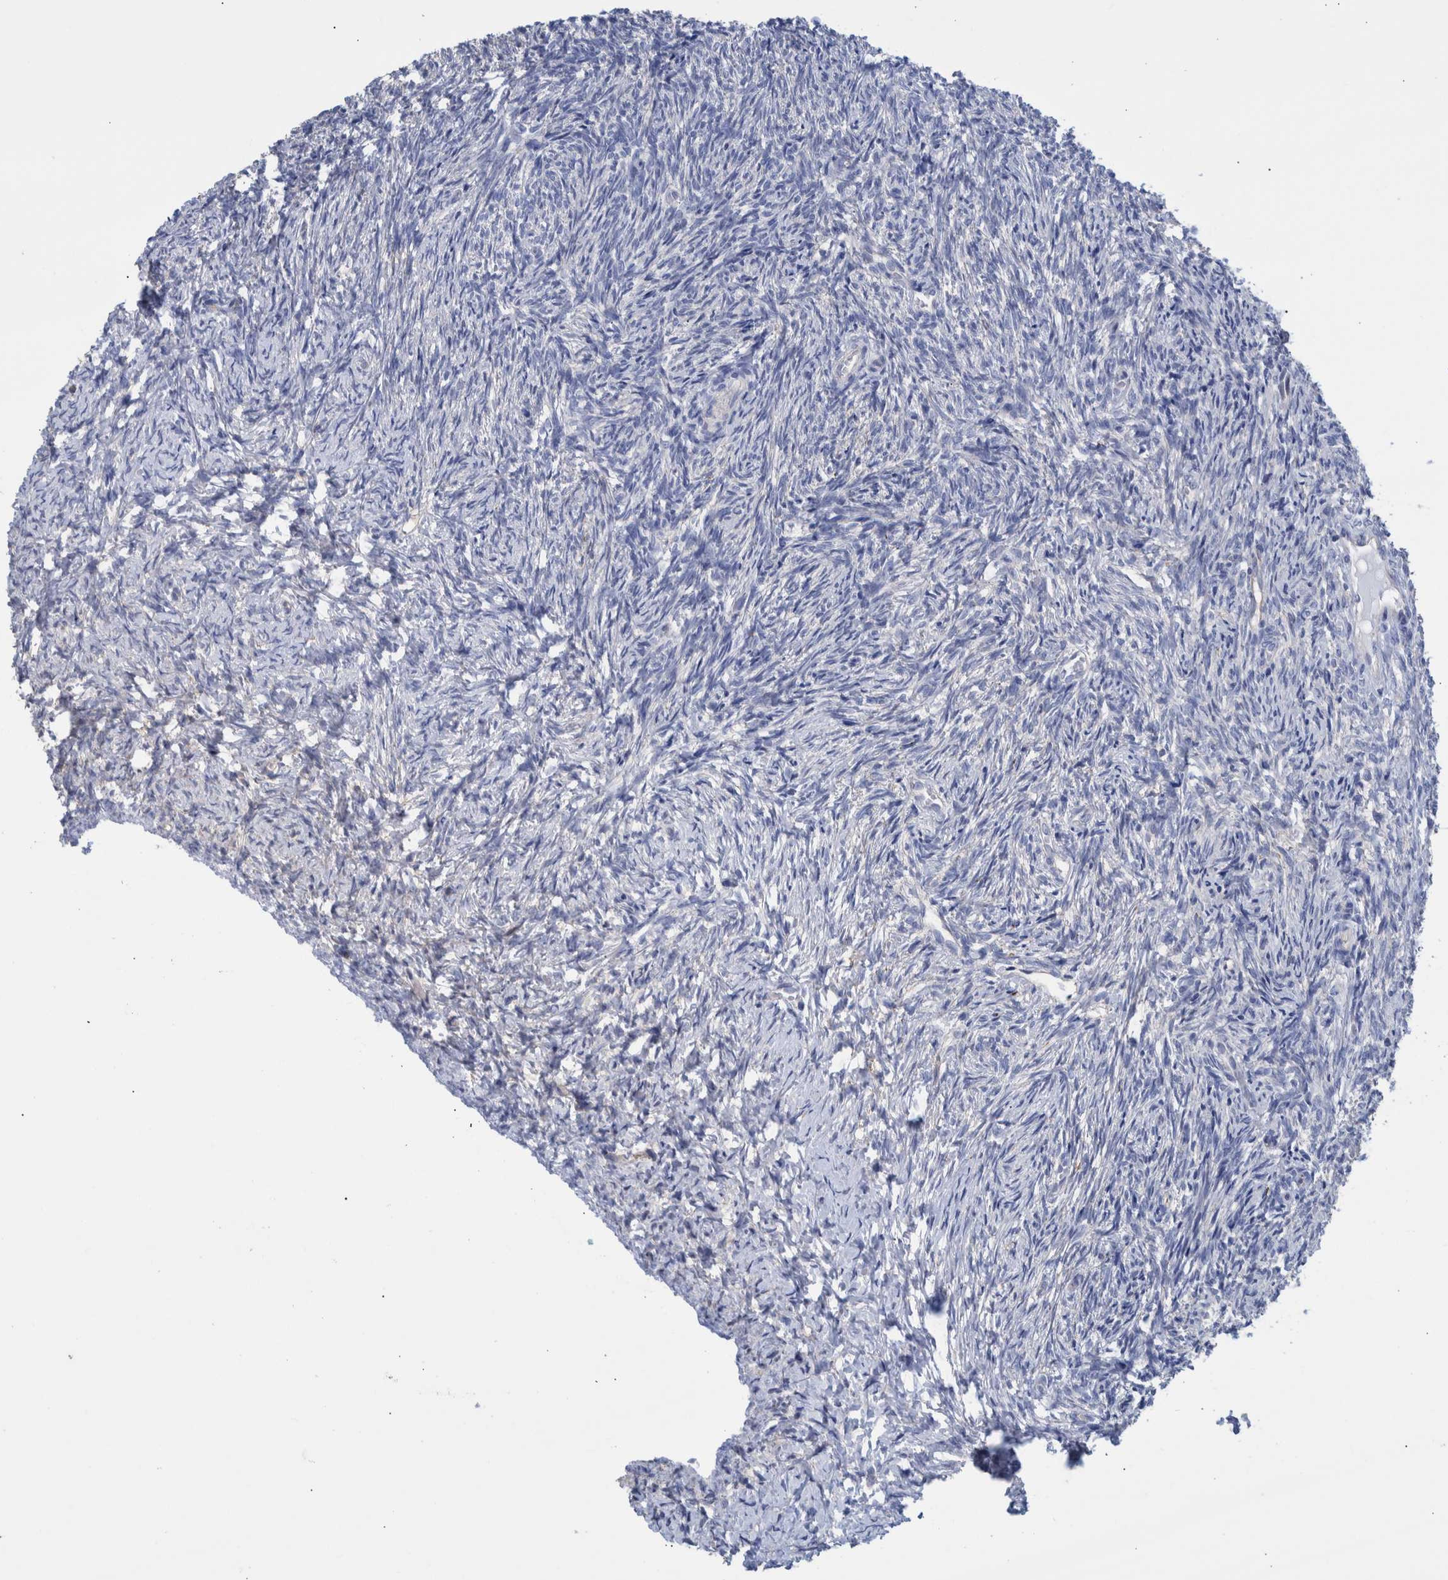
{"staining": {"intensity": "negative", "quantity": "none", "location": "none"}, "tissue": "ovary", "cell_type": "Follicle cells", "image_type": "normal", "snomed": [{"axis": "morphology", "description": "Normal tissue, NOS"}, {"axis": "topography", "description": "Ovary"}], "caption": "High magnification brightfield microscopy of benign ovary stained with DAB (brown) and counterstained with hematoxylin (blue): follicle cells show no significant expression. Brightfield microscopy of immunohistochemistry (IHC) stained with DAB (3,3'-diaminobenzidine) (brown) and hematoxylin (blue), captured at high magnification.", "gene": "PPP3CC", "patient": {"sex": "female", "age": 41}}